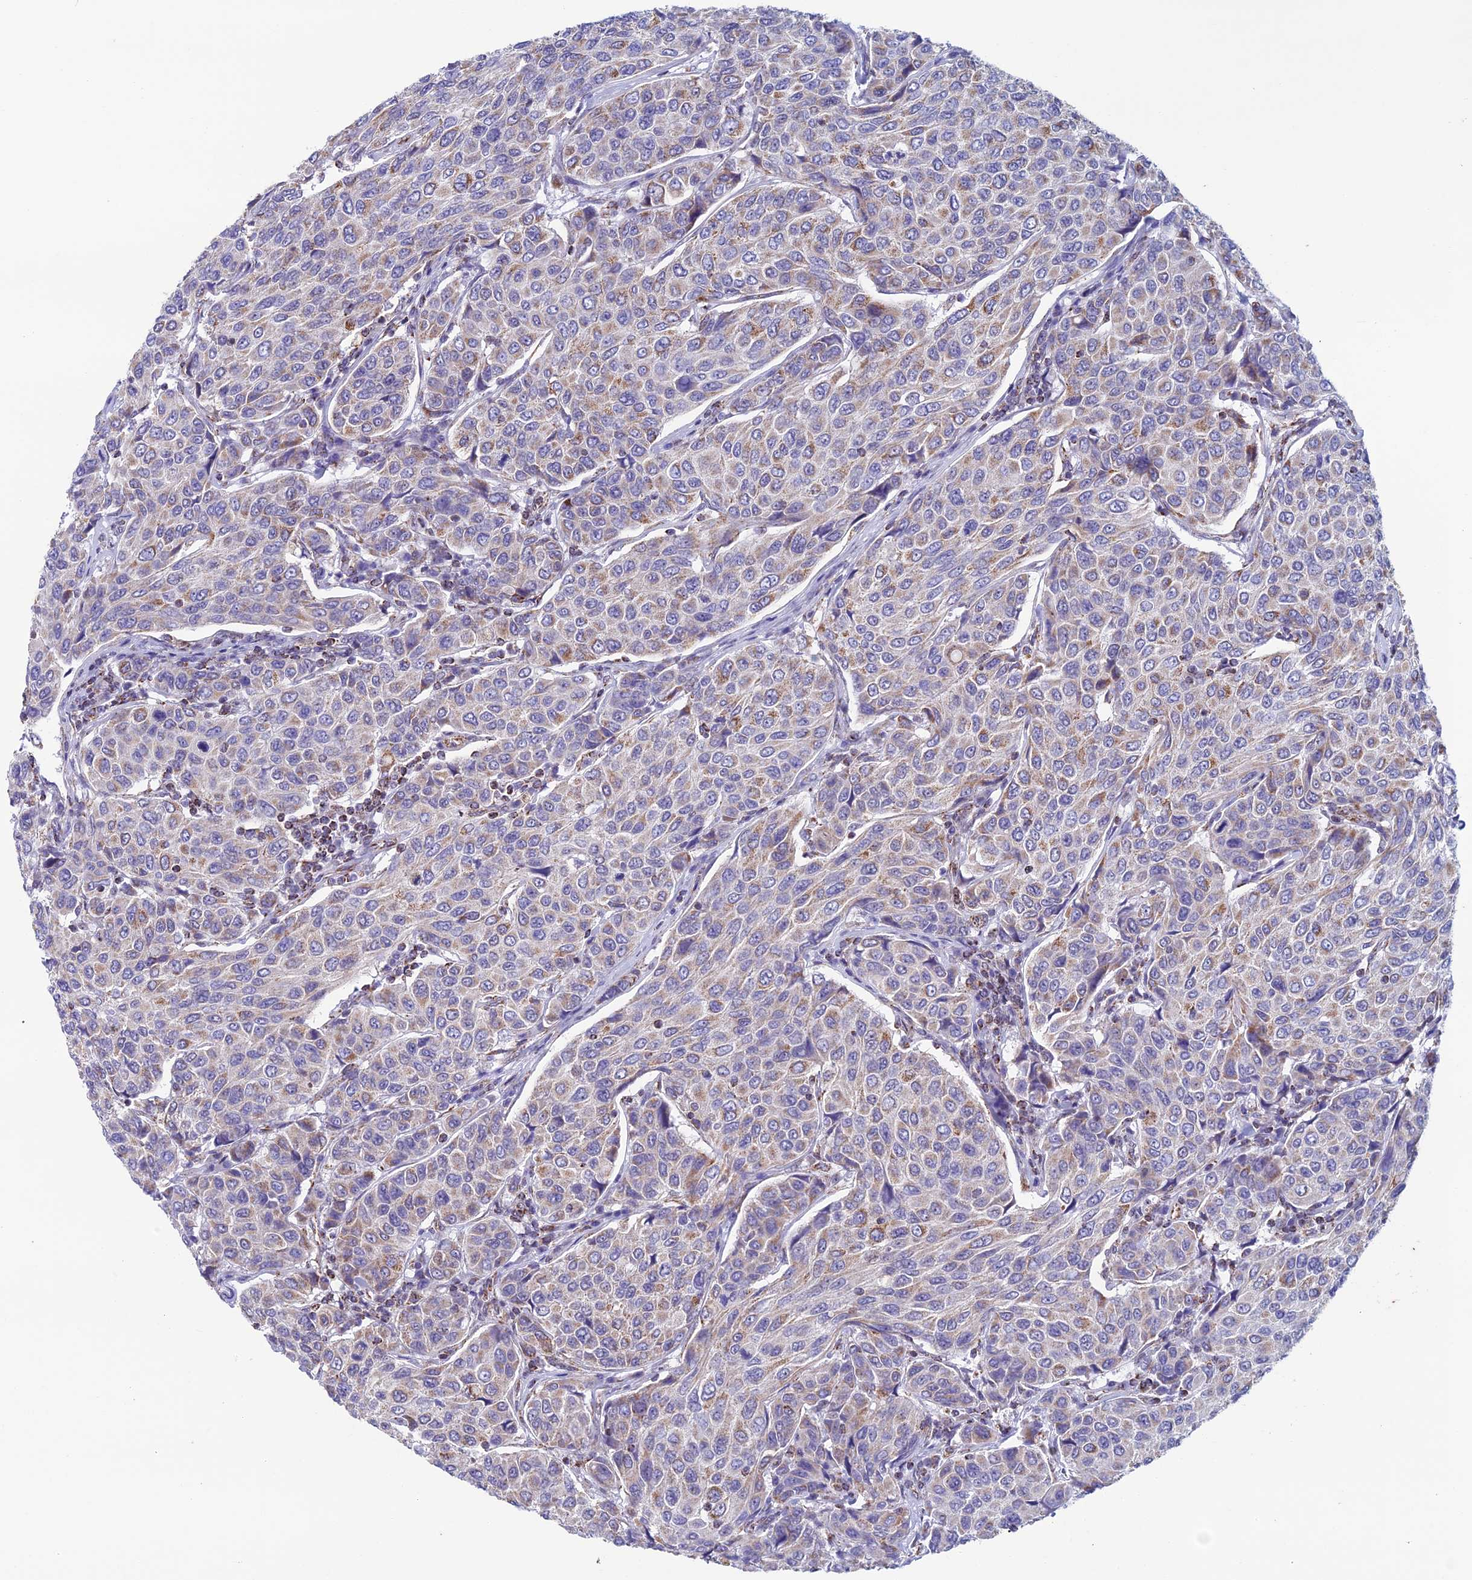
{"staining": {"intensity": "moderate", "quantity": "25%-75%", "location": "cytoplasmic/membranous"}, "tissue": "breast cancer", "cell_type": "Tumor cells", "image_type": "cancer", "snomed": [{"axis": "morphology", "description": "Duct carcinoma"}, {"axis": "topography", "description": "Breast"}], "caption": "About 25%-75% of tumor cells in human intraductal carcinoma (breast) show moderate cytoplasmic/membranous protein staining as visualized by brown immunohistochemical staining.", "gene": "ZNG1B", "patient": {"sex": "female", "age": 55}}